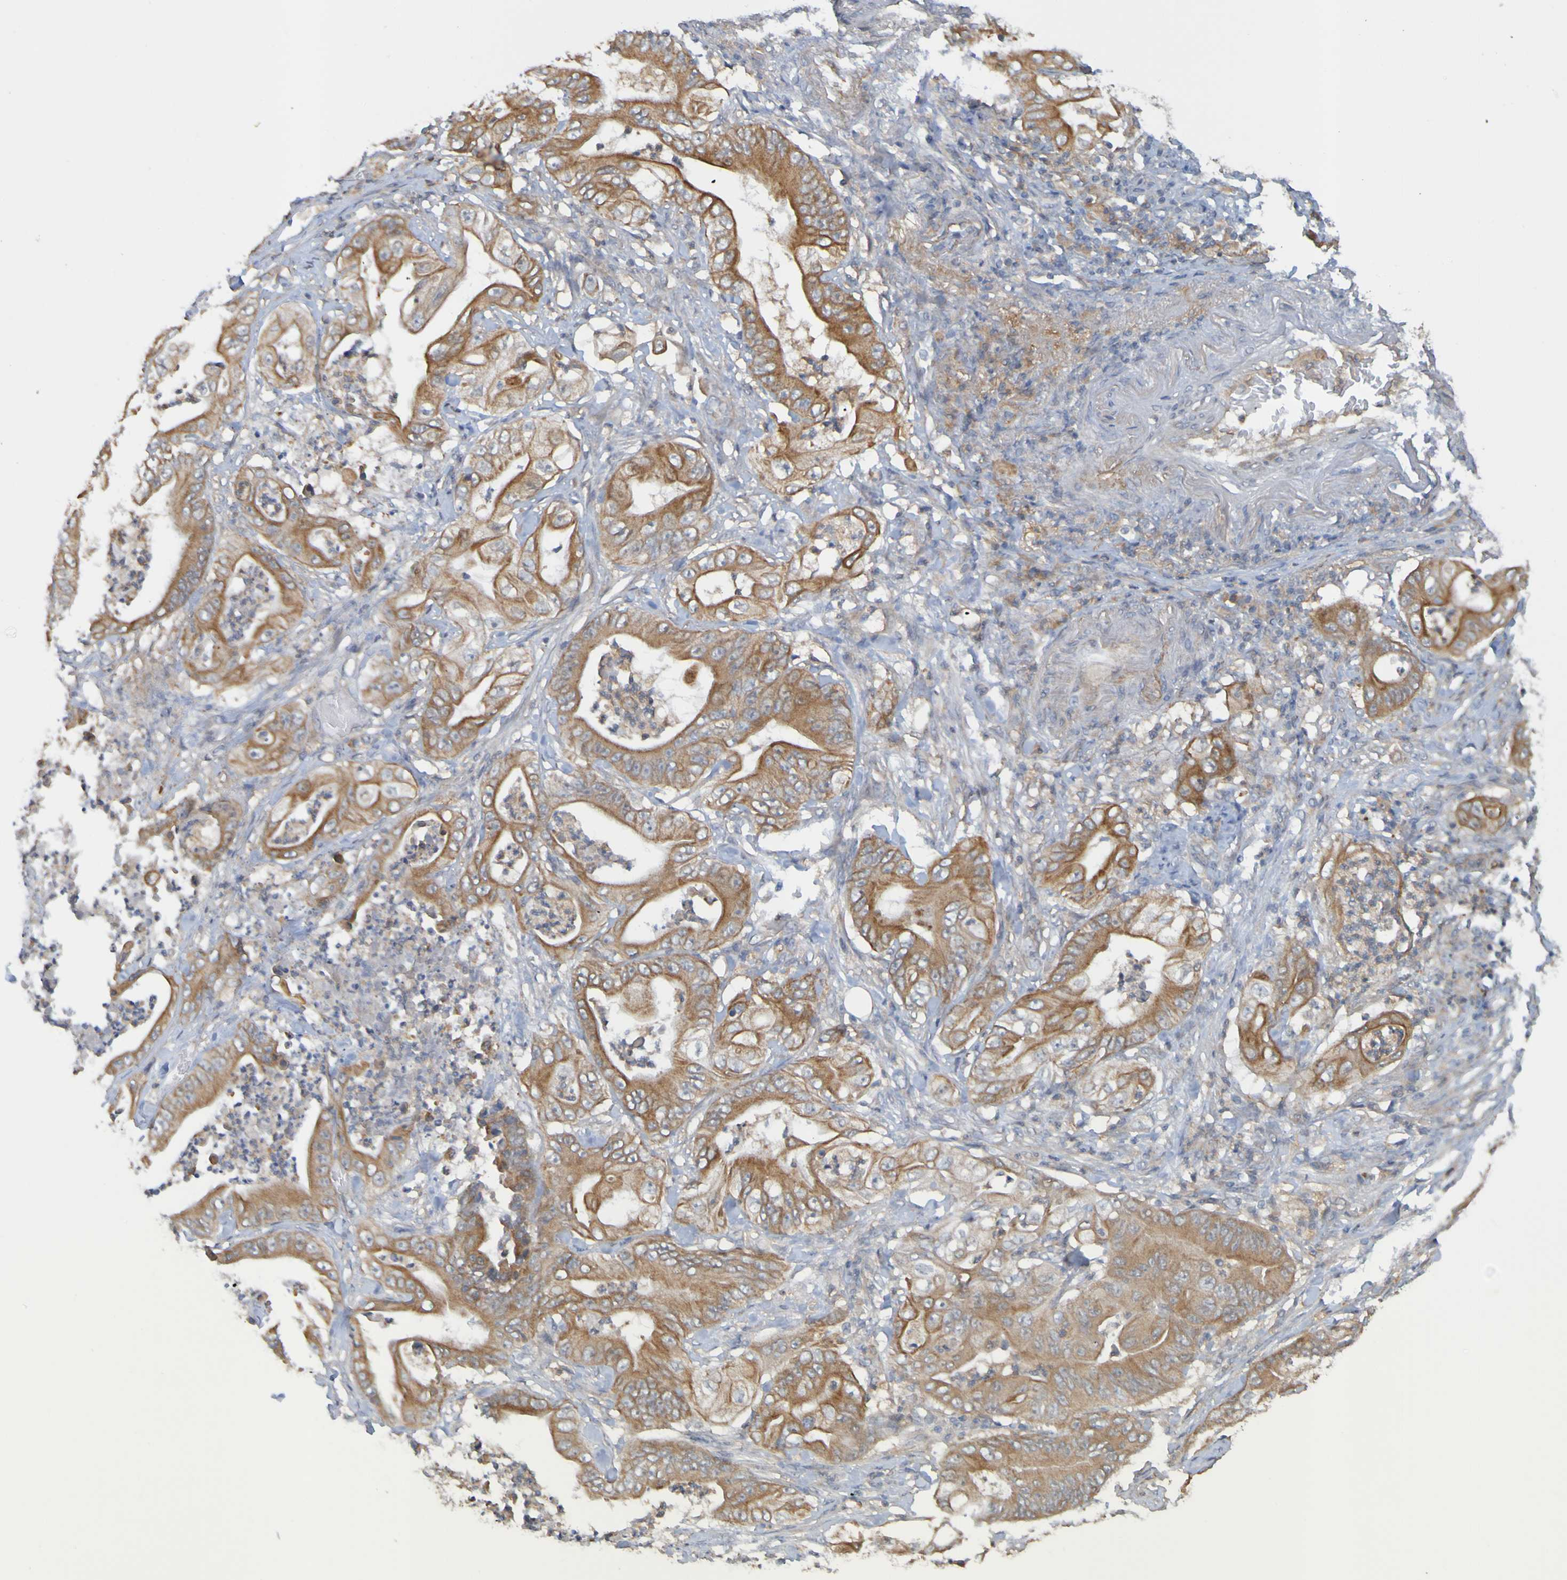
{"staining": {"intensity": "moderate", "quantity": ">75%", "location": "cytoplasmic/membranous"}, "tissue": "stomach cancer", "cell_type": "Tumor cells", "image_type": "cancer", "snomed": [{"axis": "morphology", "description": "Adenocarcinoma, NOS"}, {"axis": "topography", "description": "Stomach"}], "caption": "The immunohistochemical stain shows moderate cytoplasmic/membranous expression in tumor cells of stomach adenocarcinoma tissue. (Stains: DAB in brown, nuclei in blue, Microscopy: brightfield microscopy at high magnification).", "gene": "NAV2", "patient": {"sex": "female", "age": 73}}